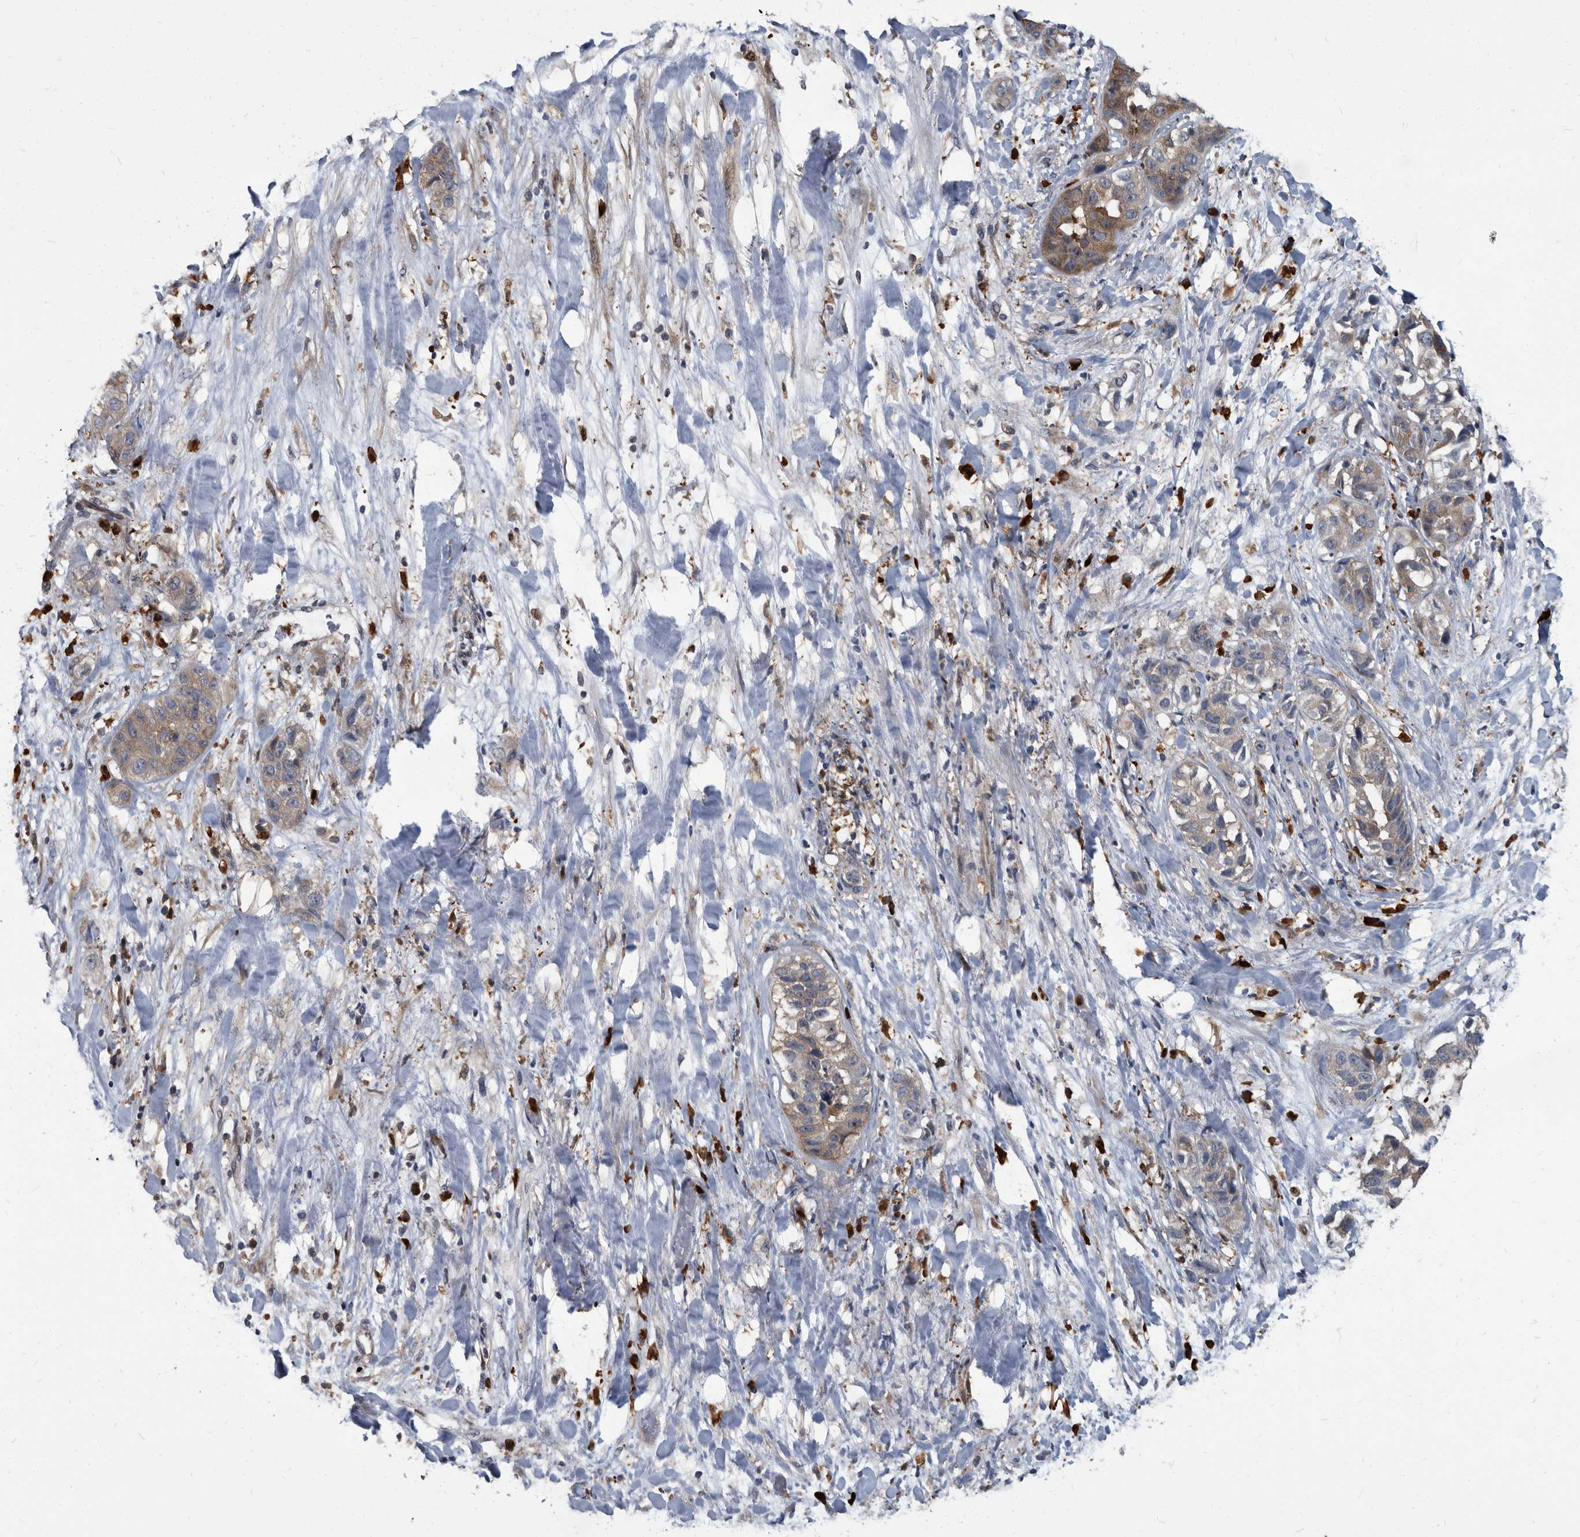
{"staining": {"intensity": "weak", "quantity": ">75%", "location": "cytoplasmic/membranous"}, "tissue": "liver cancer", "cell_type": "Tumor cells", "image_type": "cancer", "snomed": [{"axis": "morphology", "description": "Cholangiocarcinoma"}, {"axis": "topography", "description": "Liver"}], "caption": "Immunohistochemistry (IHC) (DAB) staining of human liver cancer exhibits weak cytoplasmic/membranous protein positivity in approximately >75% of tumor cells.", "gene": "CDV3", "patient": {"sex": "female", "age": 52}}